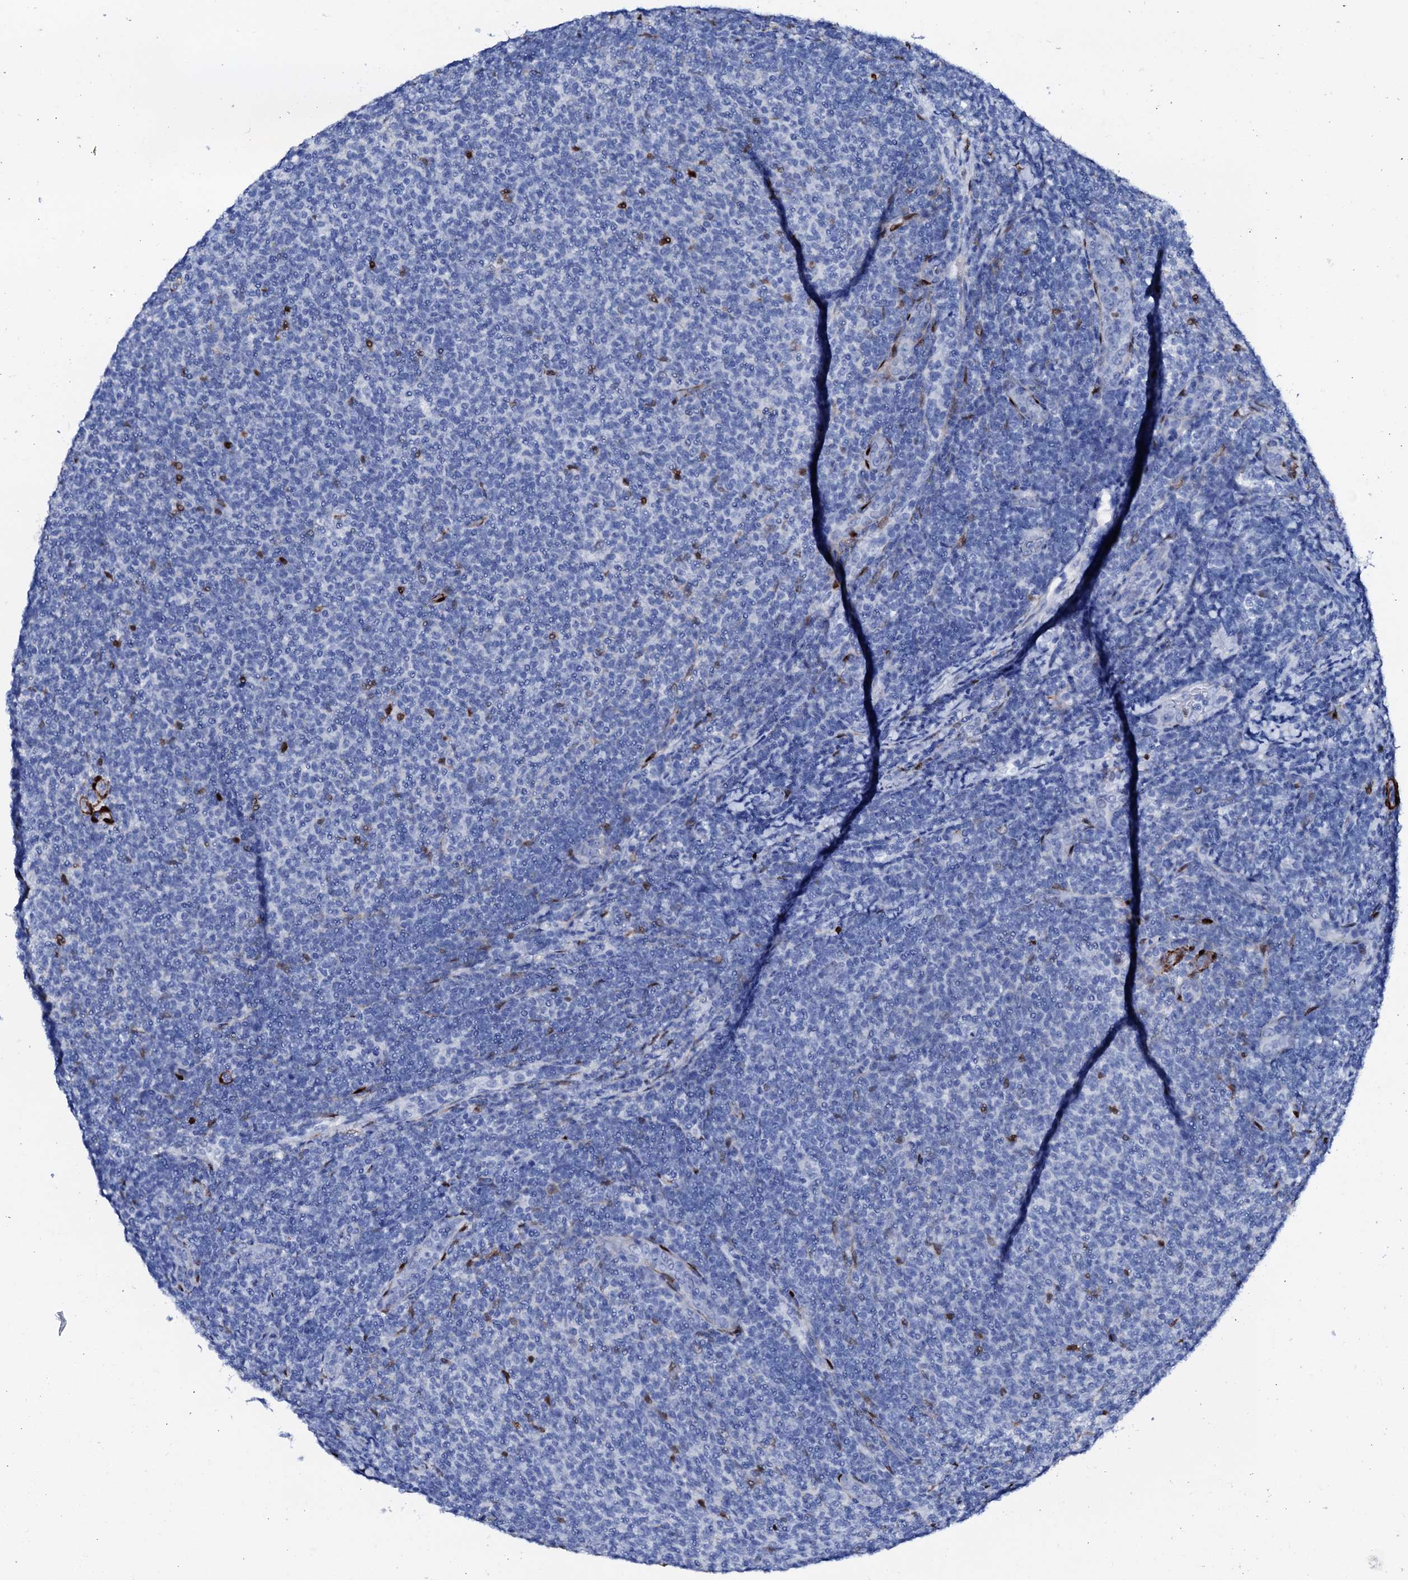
{"staining": {"intensity": "negative", "quantity": "none", "location": "none"}, "tissue": "lymphoma", "cell_type": "Tumor cells", "image_type": "cancer", "snomed": [{"axis": "morphology", "description": "Malignant lymphoma, non-Hodgkin's type, Low grade"}, {"axis": "topography", "description": "Lymph node"}], "caption": "A photomicrograph of human low-grade malignant lymphoma, non-Hodgkin's type is negative for staining in tumor cells.", "gene": "NRIP2", "patient": {"sex": "male", "age": 66}}